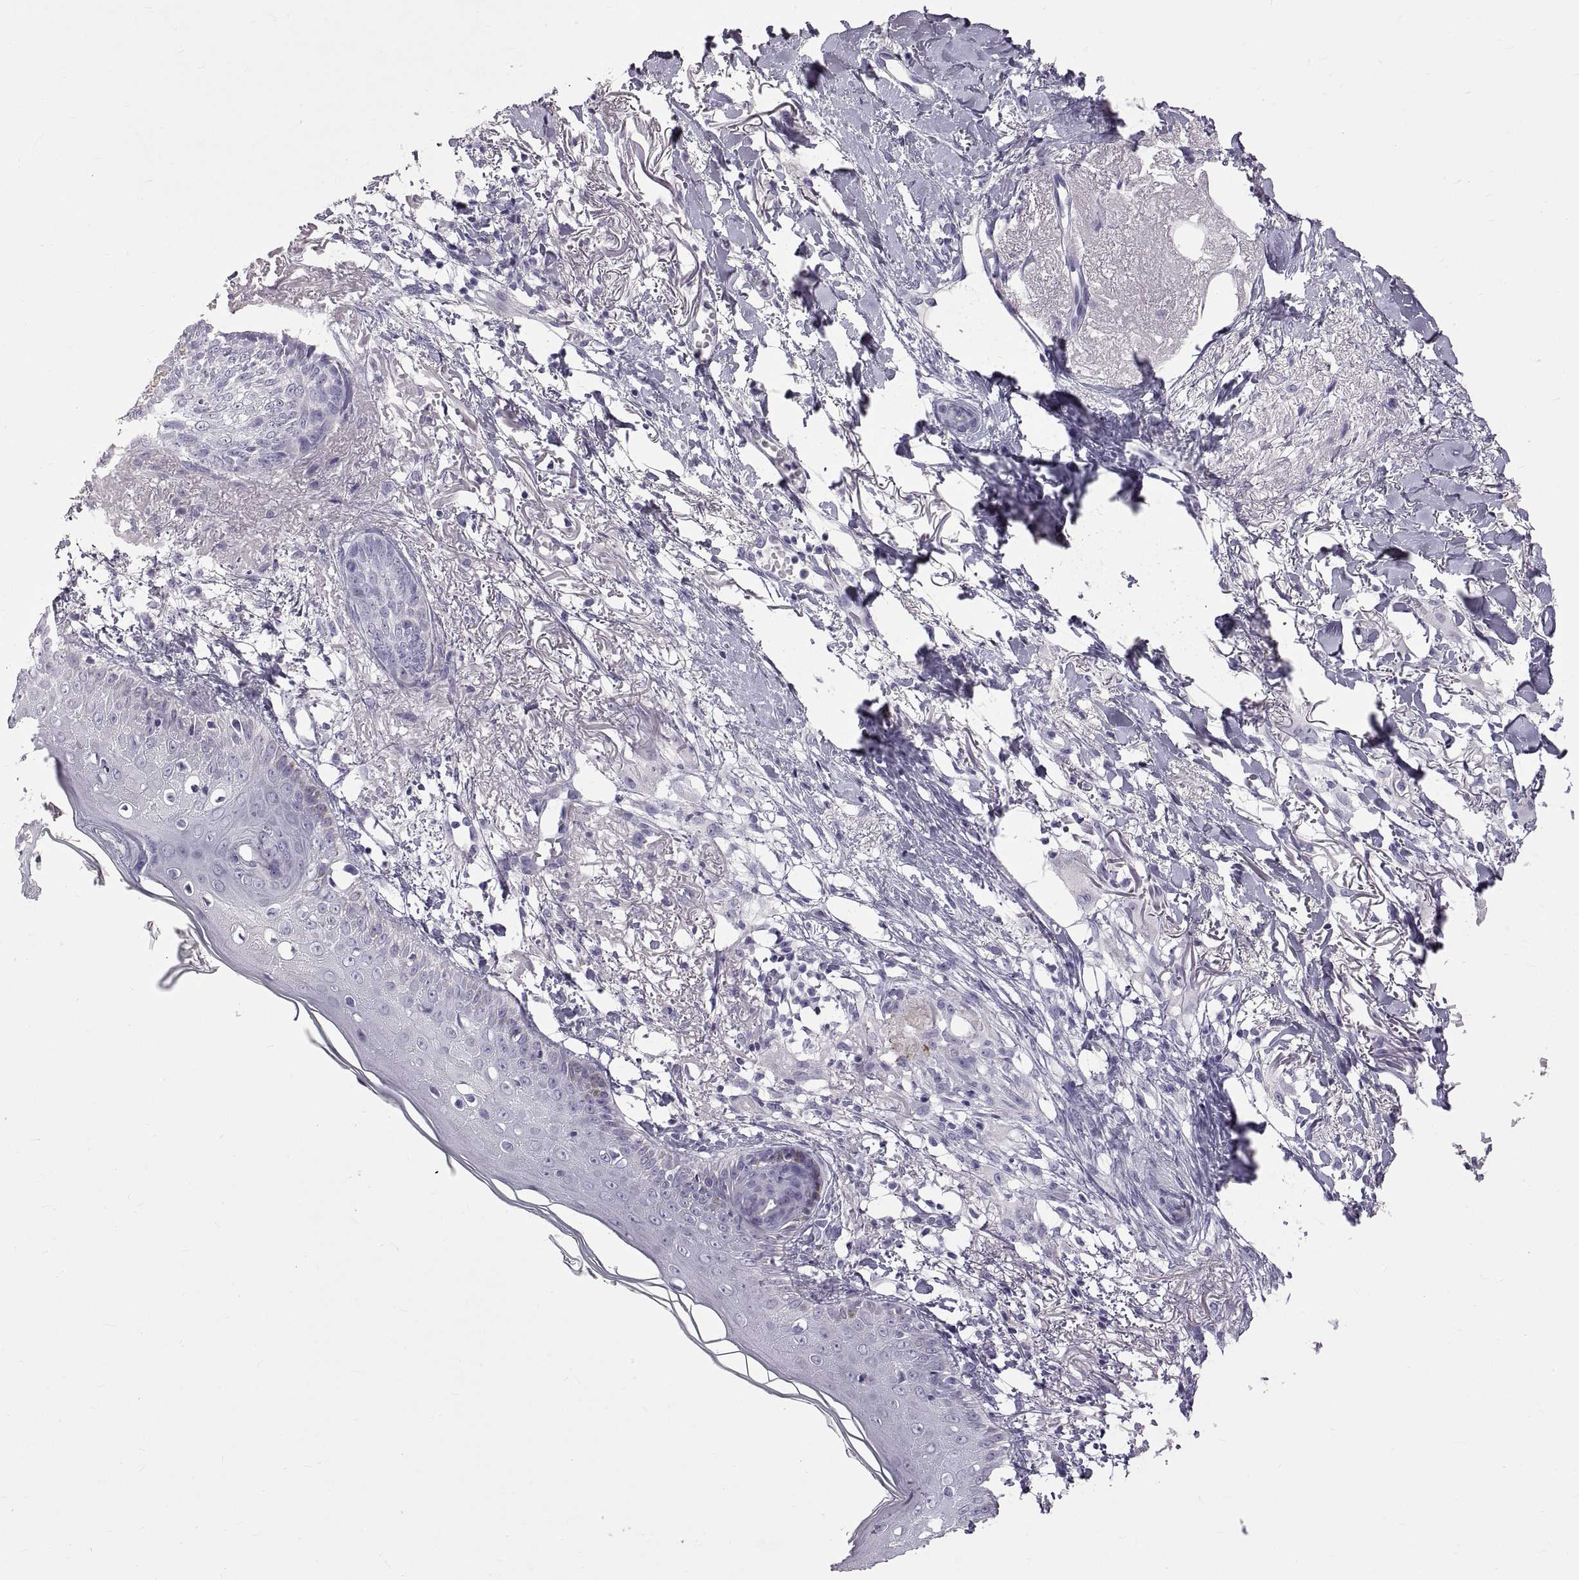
{"staining": {"intensity": "negative", "quantity": "none", "location": "none"}, "tissue": "skin cancer", "cell_type": "Tumor cells", "image_type": "cancer", "snomed": [{"axis": "morphology", "description": "Normal tissue, NOS"}, {"axis": "morphology", "description": "Basal cell carcinoma"}, {"axis": "topography", "description": "Skin"}], "caption": "This is an immunohistochemistry (IHC) image of skin basal cell carcinoma. There is no positivity in tumor cells.", "gene": "WFDC8", "patient": {"sex": "male", "age": 84}}